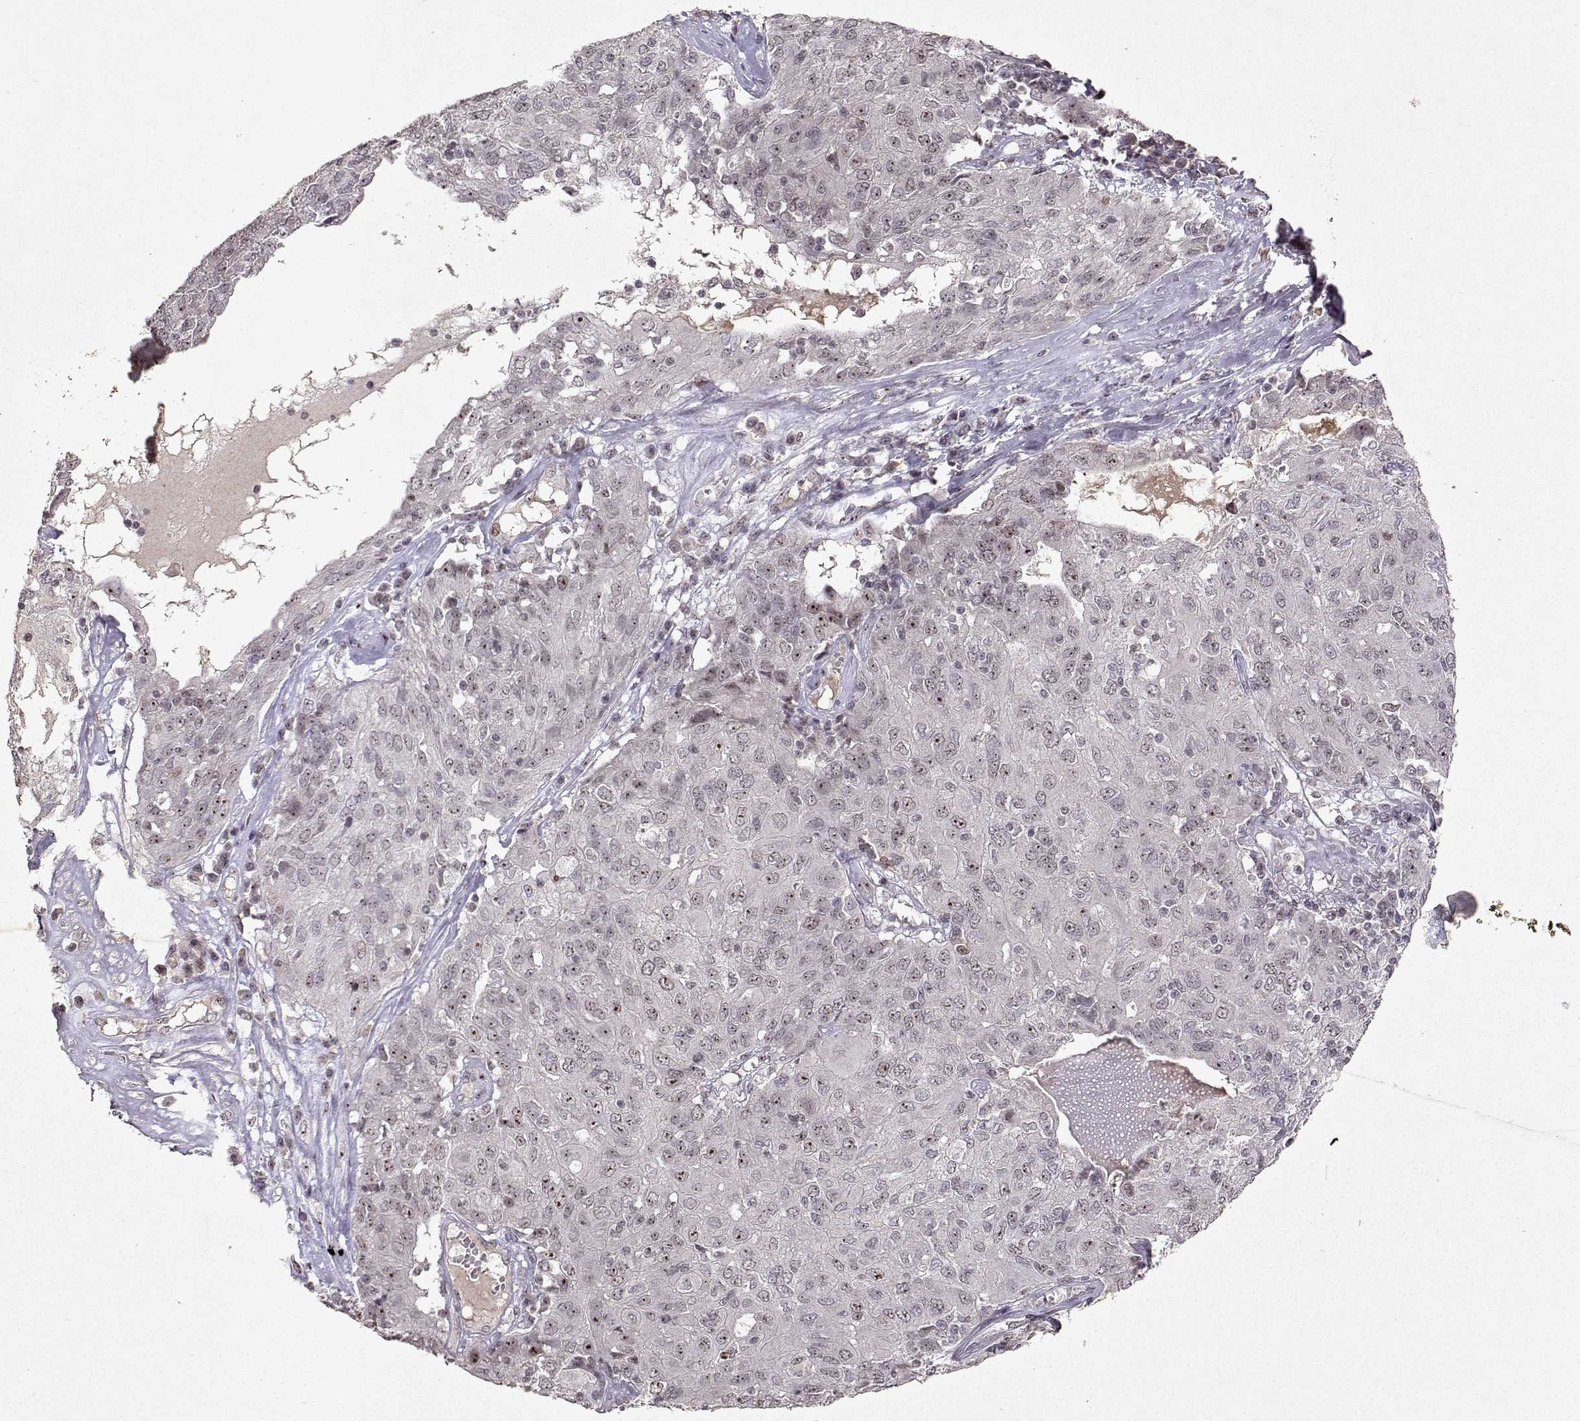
{"staining": {"intensity": "moderate", "quantity": "<25%", "location": "nuclear"}, "tissue": "ovarian cancer", "cell_type": "Tumor cells", "image_type": "cancer", "snomed": [{"axis": "morphology", "description": "Carcinoma, endometroid"}, {"axis": "topography", "description": "Ovary"}], "caption": "Human ovarian cancer stained for a protein (brown) exhibits moderate nuclear positive positivity in approximately <25% of tumor cells.", "gene": "DDX56", "patient": {"sex": "female", "age": 50}}